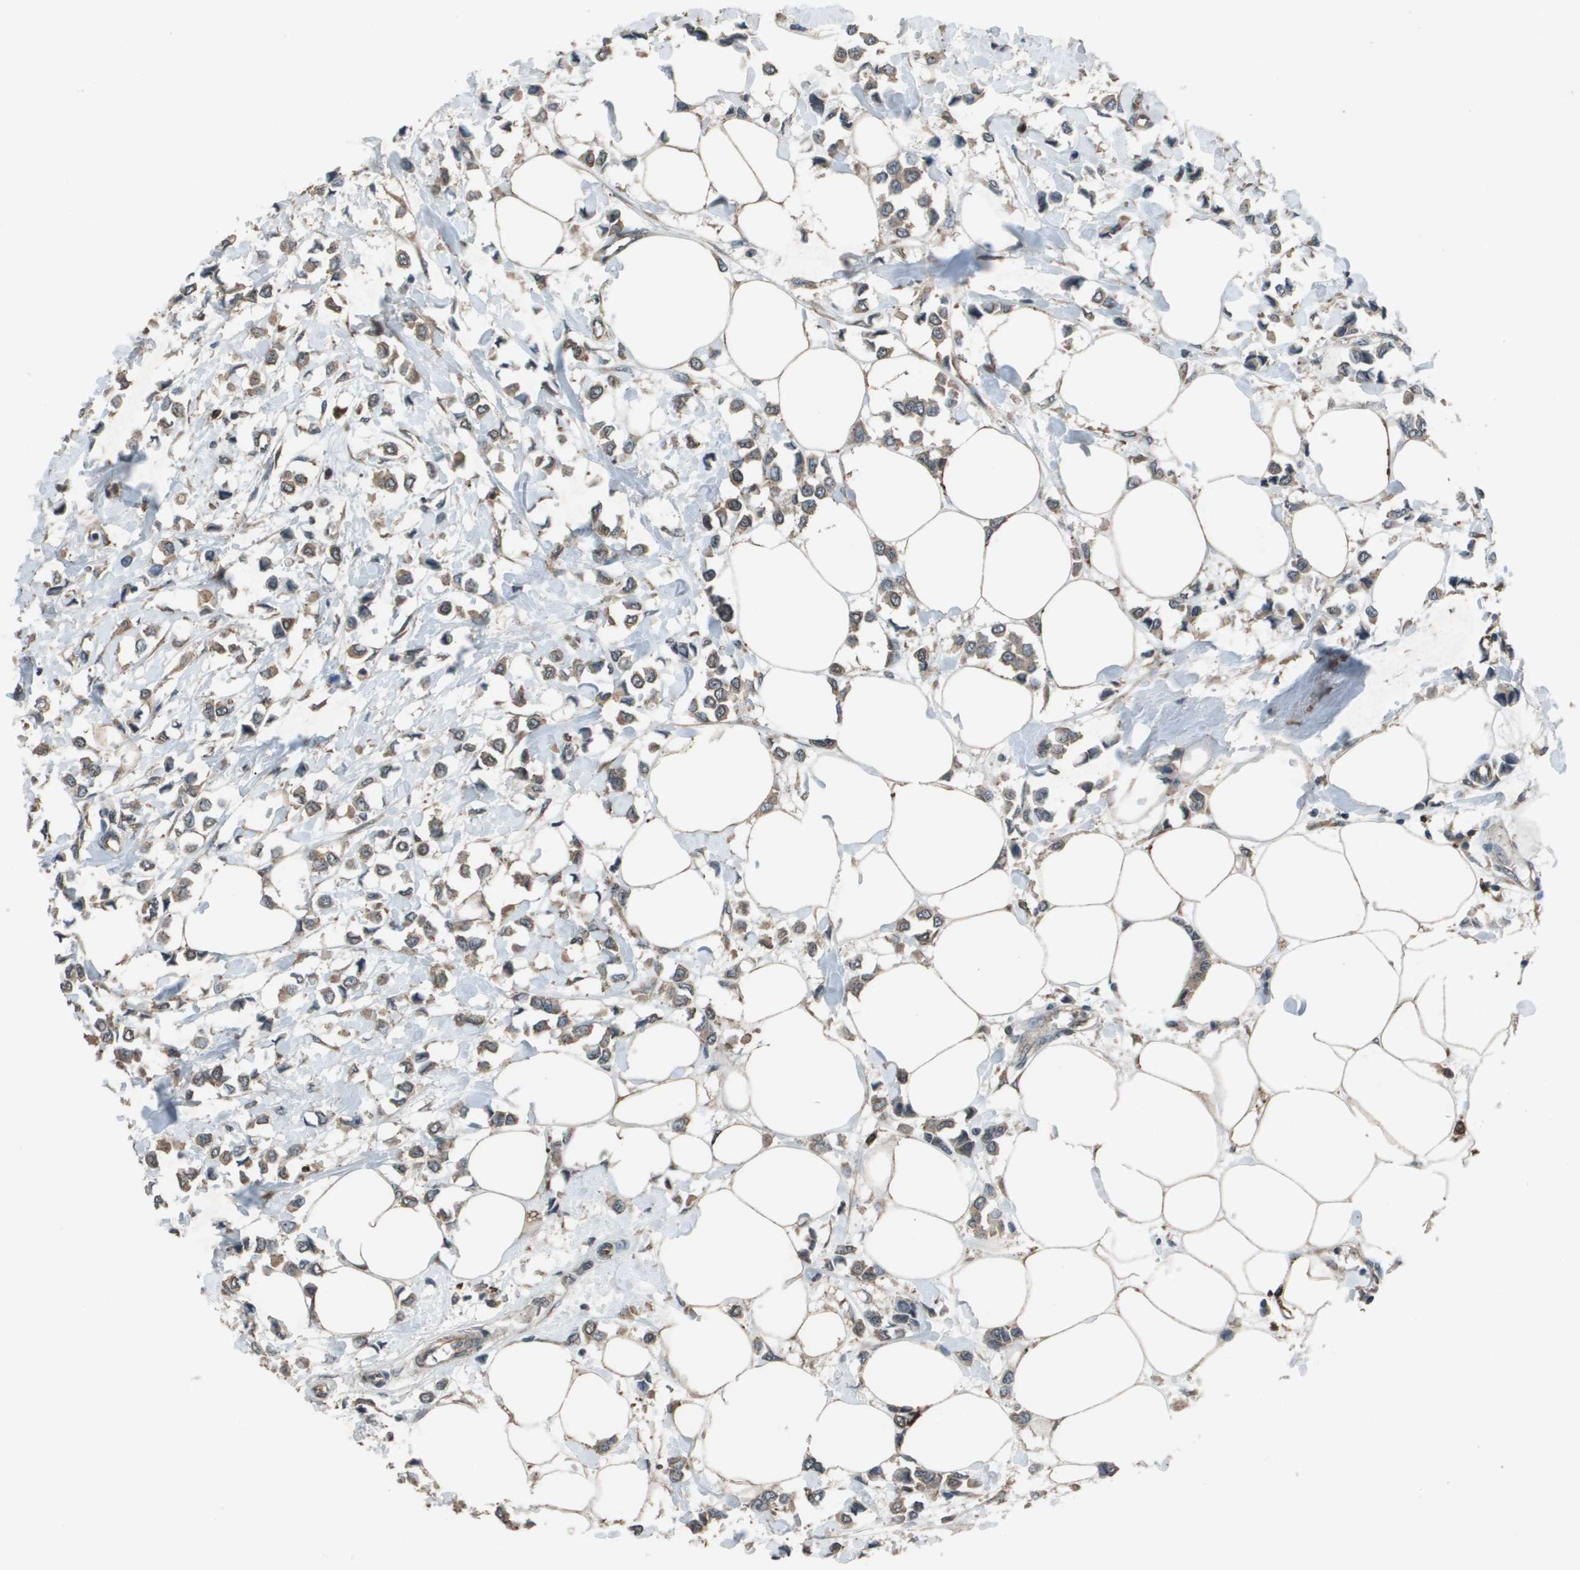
{"staining": {"intensity": "weak", "quantity": ">75%", "location": "cytoplasmic/membranous"}, "tissue": "breast cancer", "cell_type": "Tumor cells", "image_type": "cancer", "snomed": [{"axis": "morphology", "description": "Lobular carcinoma"}, {"axis": "topography", "description": "Breast"}], "caption": "Tumor cells demonstrate low levels of weak cytoplasmic/membranous expression in approximately >75% of cells in human breast lobular carcinoma.", "gene": "GOSR2", "patient": {"sex": "female", "age": 51}}